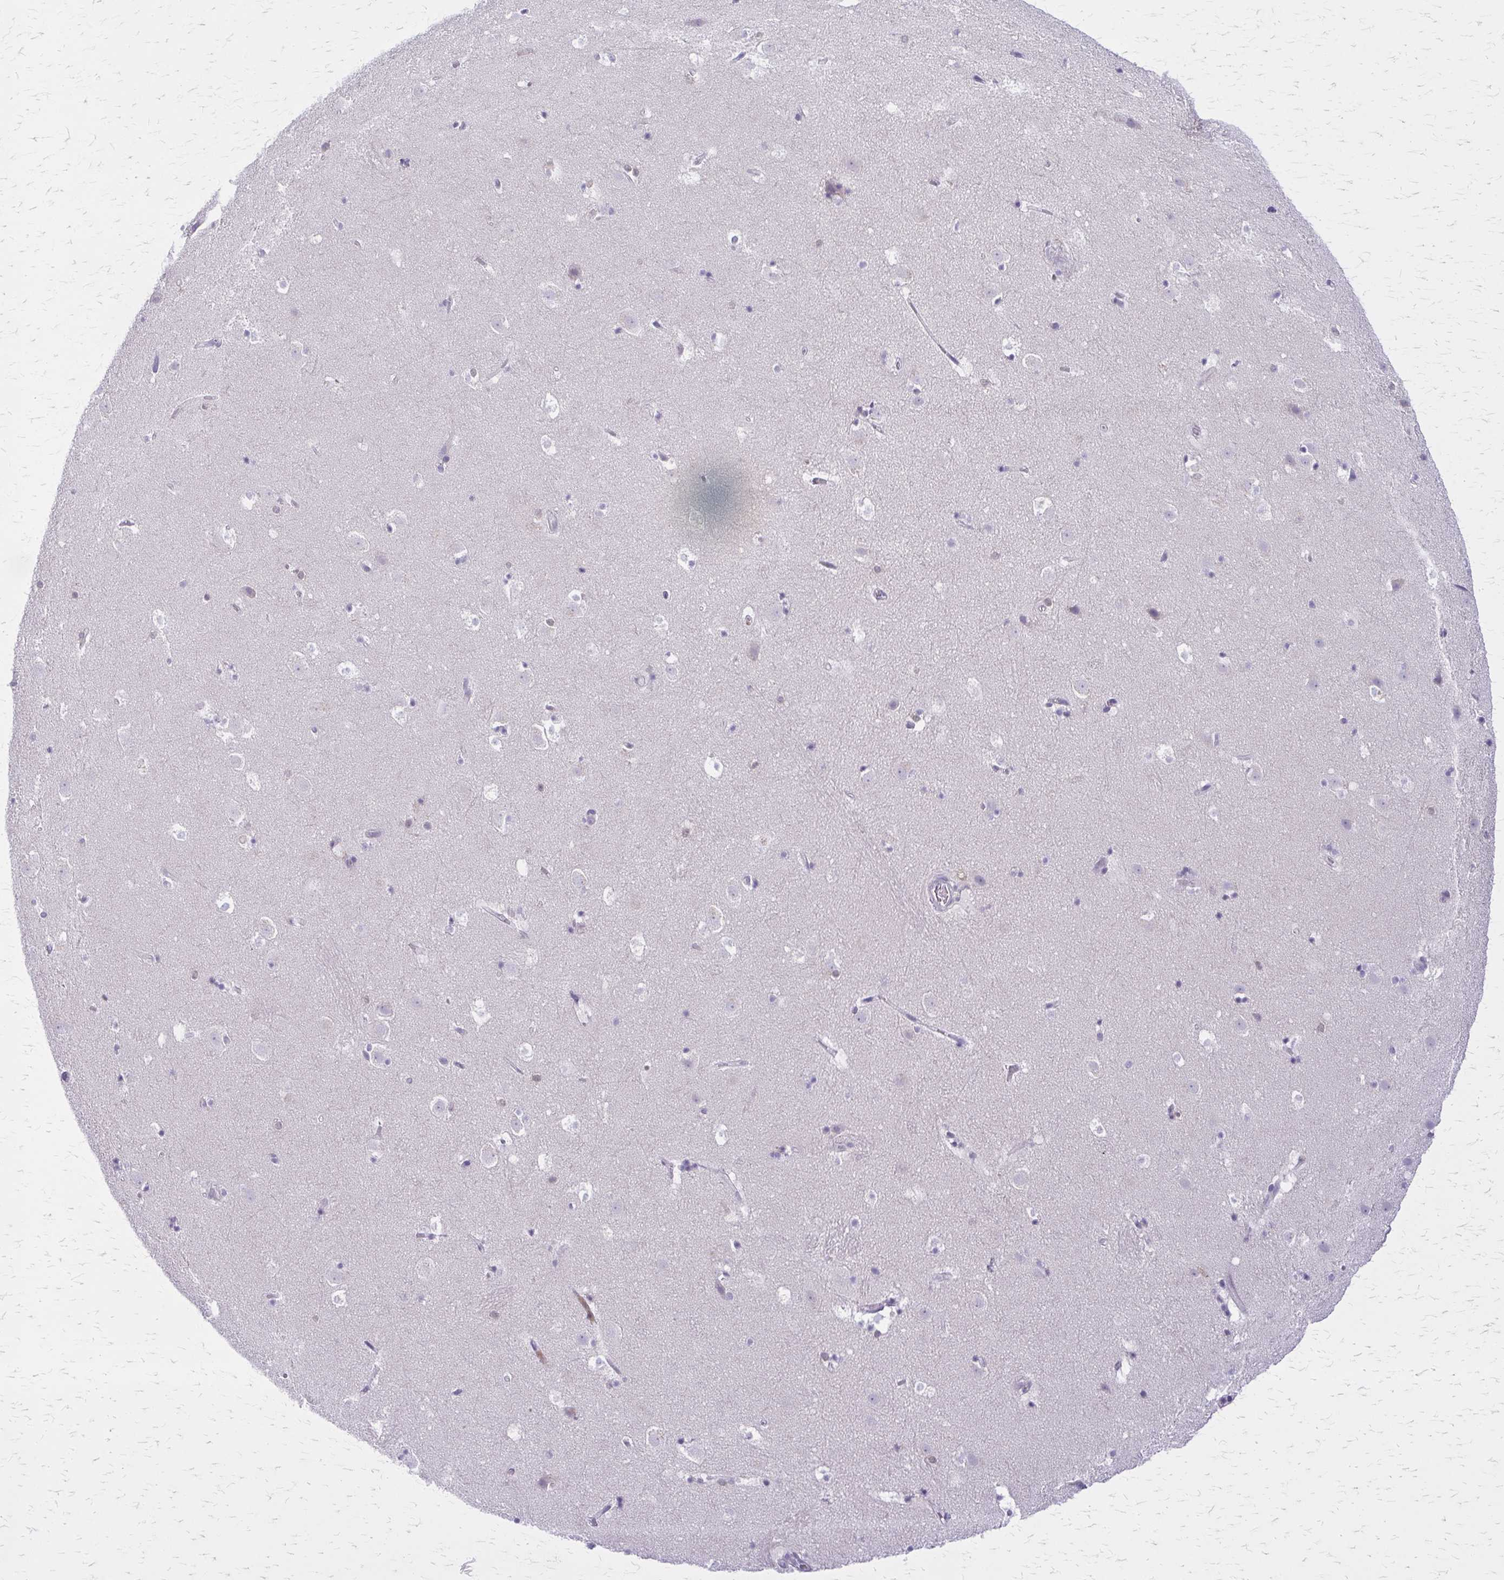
{"staining": {"intensity": "negative", "quantity": "none", "location": "none"}, "tissue": "caudate", "cell_type": "Glial cells", "image_type": "normal", "snomed": [{"axis": "morphology", "description": "Normal tissue, NOS"}, {"axis": "topography", "description": "Lateral ventricle wall"}], "caption": "IHC photomicrograph of unremarkable human caudate stained for a protein (brown), which exhibits no expression in glial cells.", "gene": "GLRX", "patient": {"sex": "male", "age": 37}}